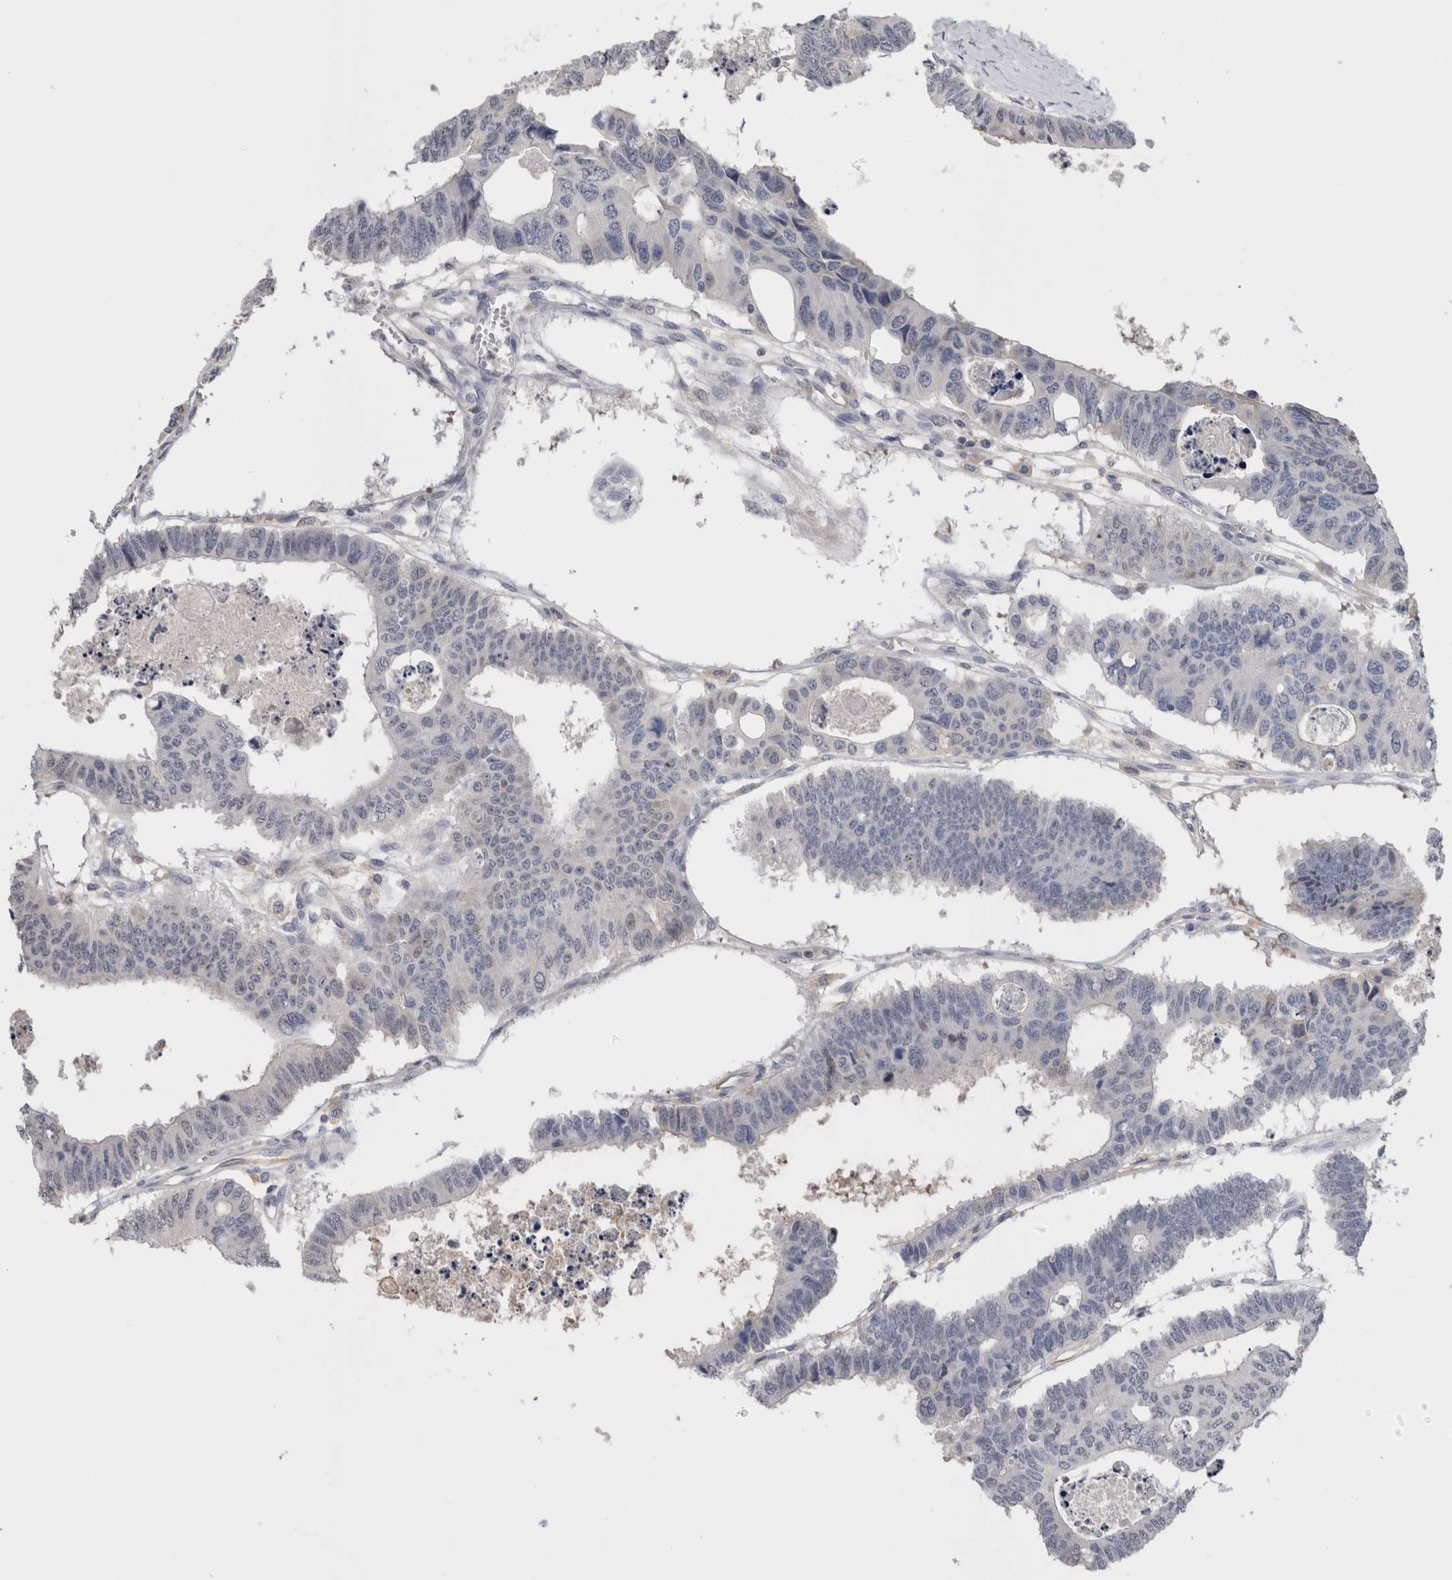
{"staining": {"intensity": "negative", "quantity": "none", "location": "none"}, "tissue": "colorectal cancer", "cell_type": "Tumor cells", "image_type": "cancer", "snomed": [{"axis": "morphology", "description": "Adenocarcinoma, NOS"}, {"axis": "topography", "description": "Rectum"}], "caption": "High magnification brightfield microscopy of adenocarcinoma (colorectal) stained with DAB (brown) and counterstained with hematoxylin (blue): tumor cells show no significant expression.", "gene": "FABP4", "patient": {"sex": "male", "age": 84}}